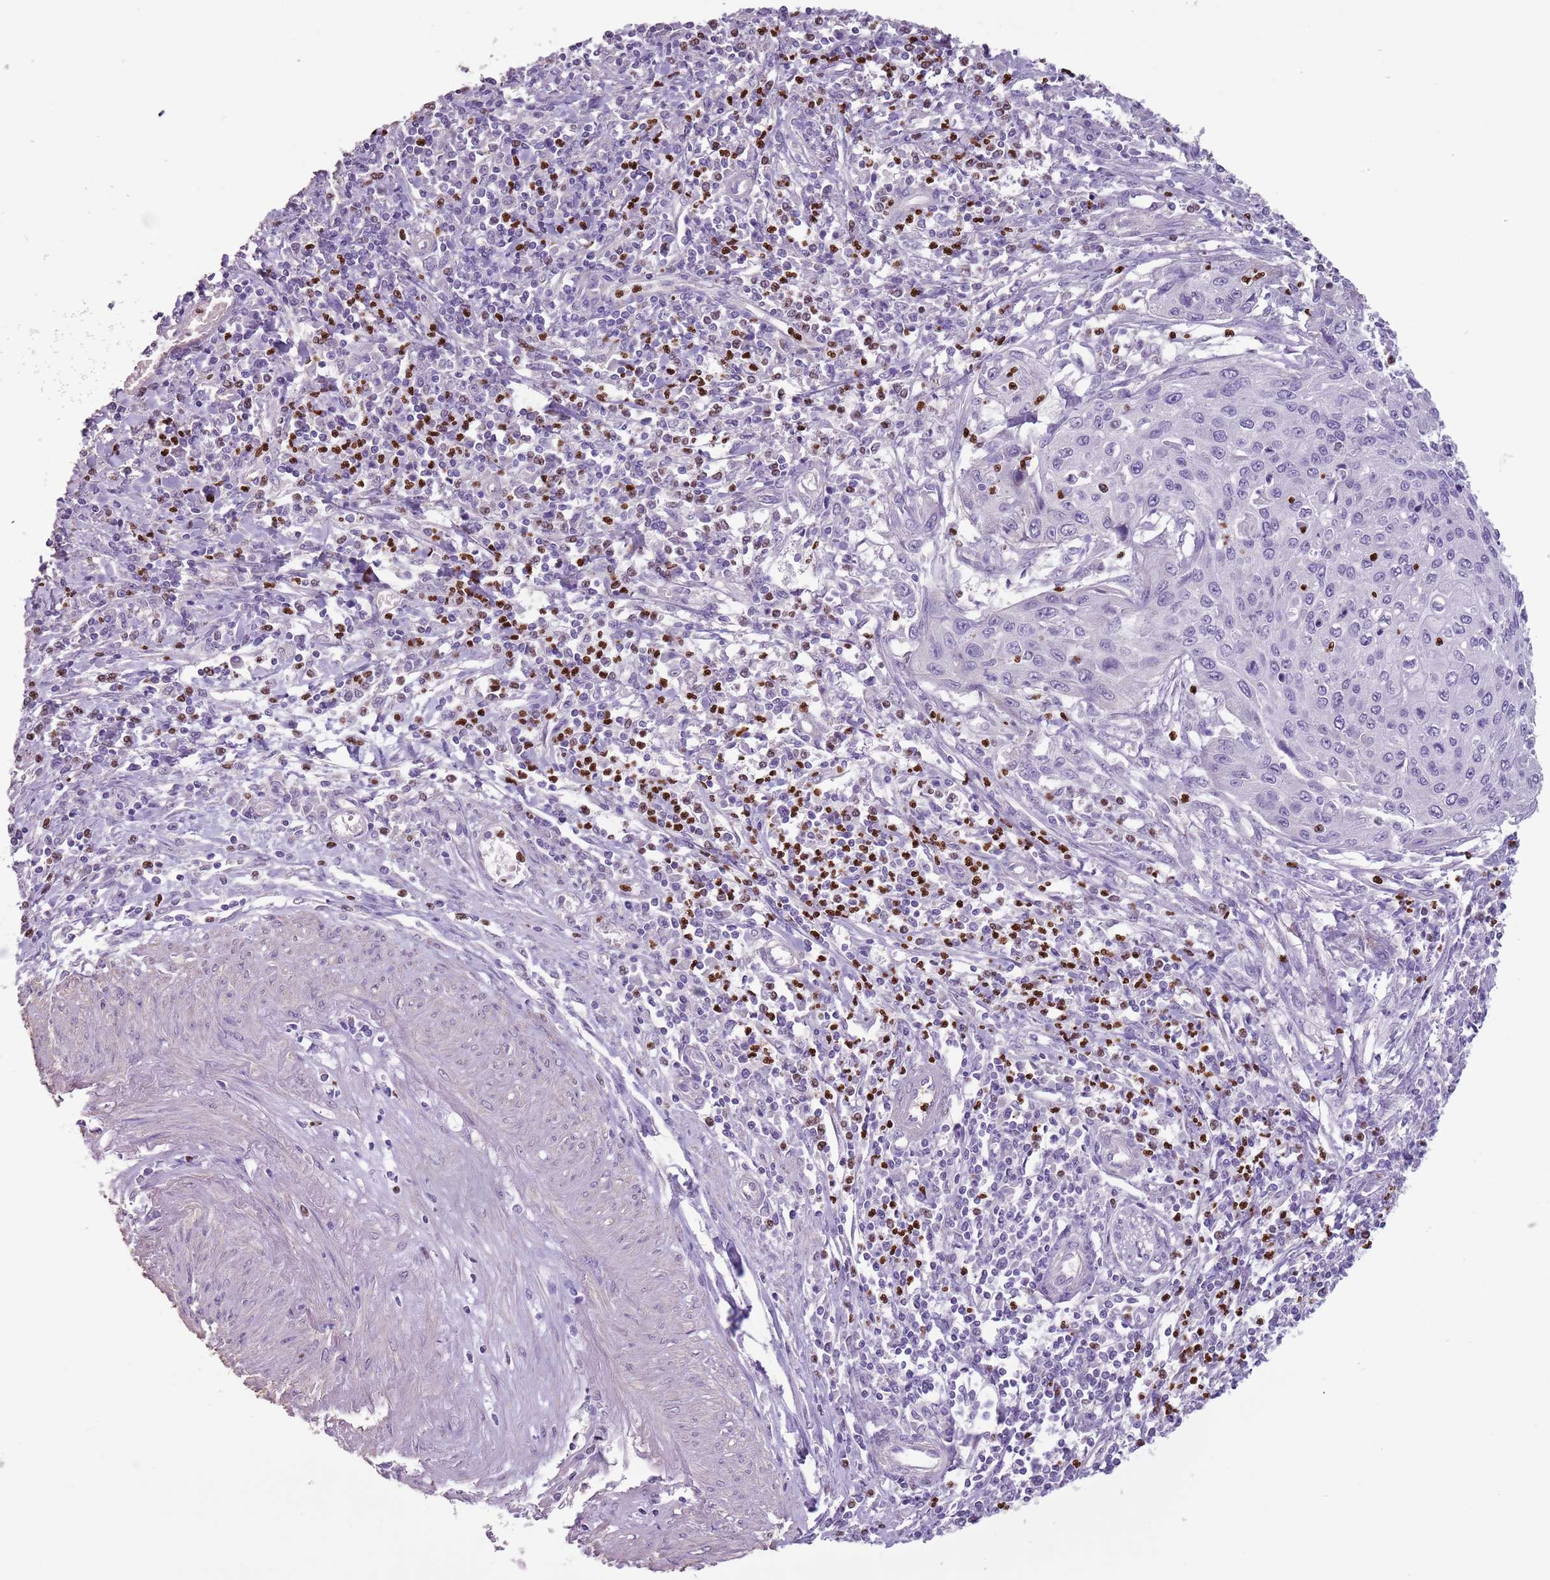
{"staining": {"intensity": "negative", "quantity": "none", "location": "none"}, "tissue": "cervical cancer", "cell_type": "Tumor cells", "image_type": "cancer", "snomed": [{"axis": "morphology", "description": "Squamous cell carcinoma, NOS"}, {"axis": "topography", "description": "Cervix"}], "caption": "Immunohistochemistry of squamous cell carcinoma (cervical) displays no staining in tumor cells. The staining was performed using DAB to visualize the protein expression in brown, while the nuclei were stained in blue with hematoxylin (Magnification: 20x).", "gene": "CELF6", "patient": {"sex": "female", "age": 32}}